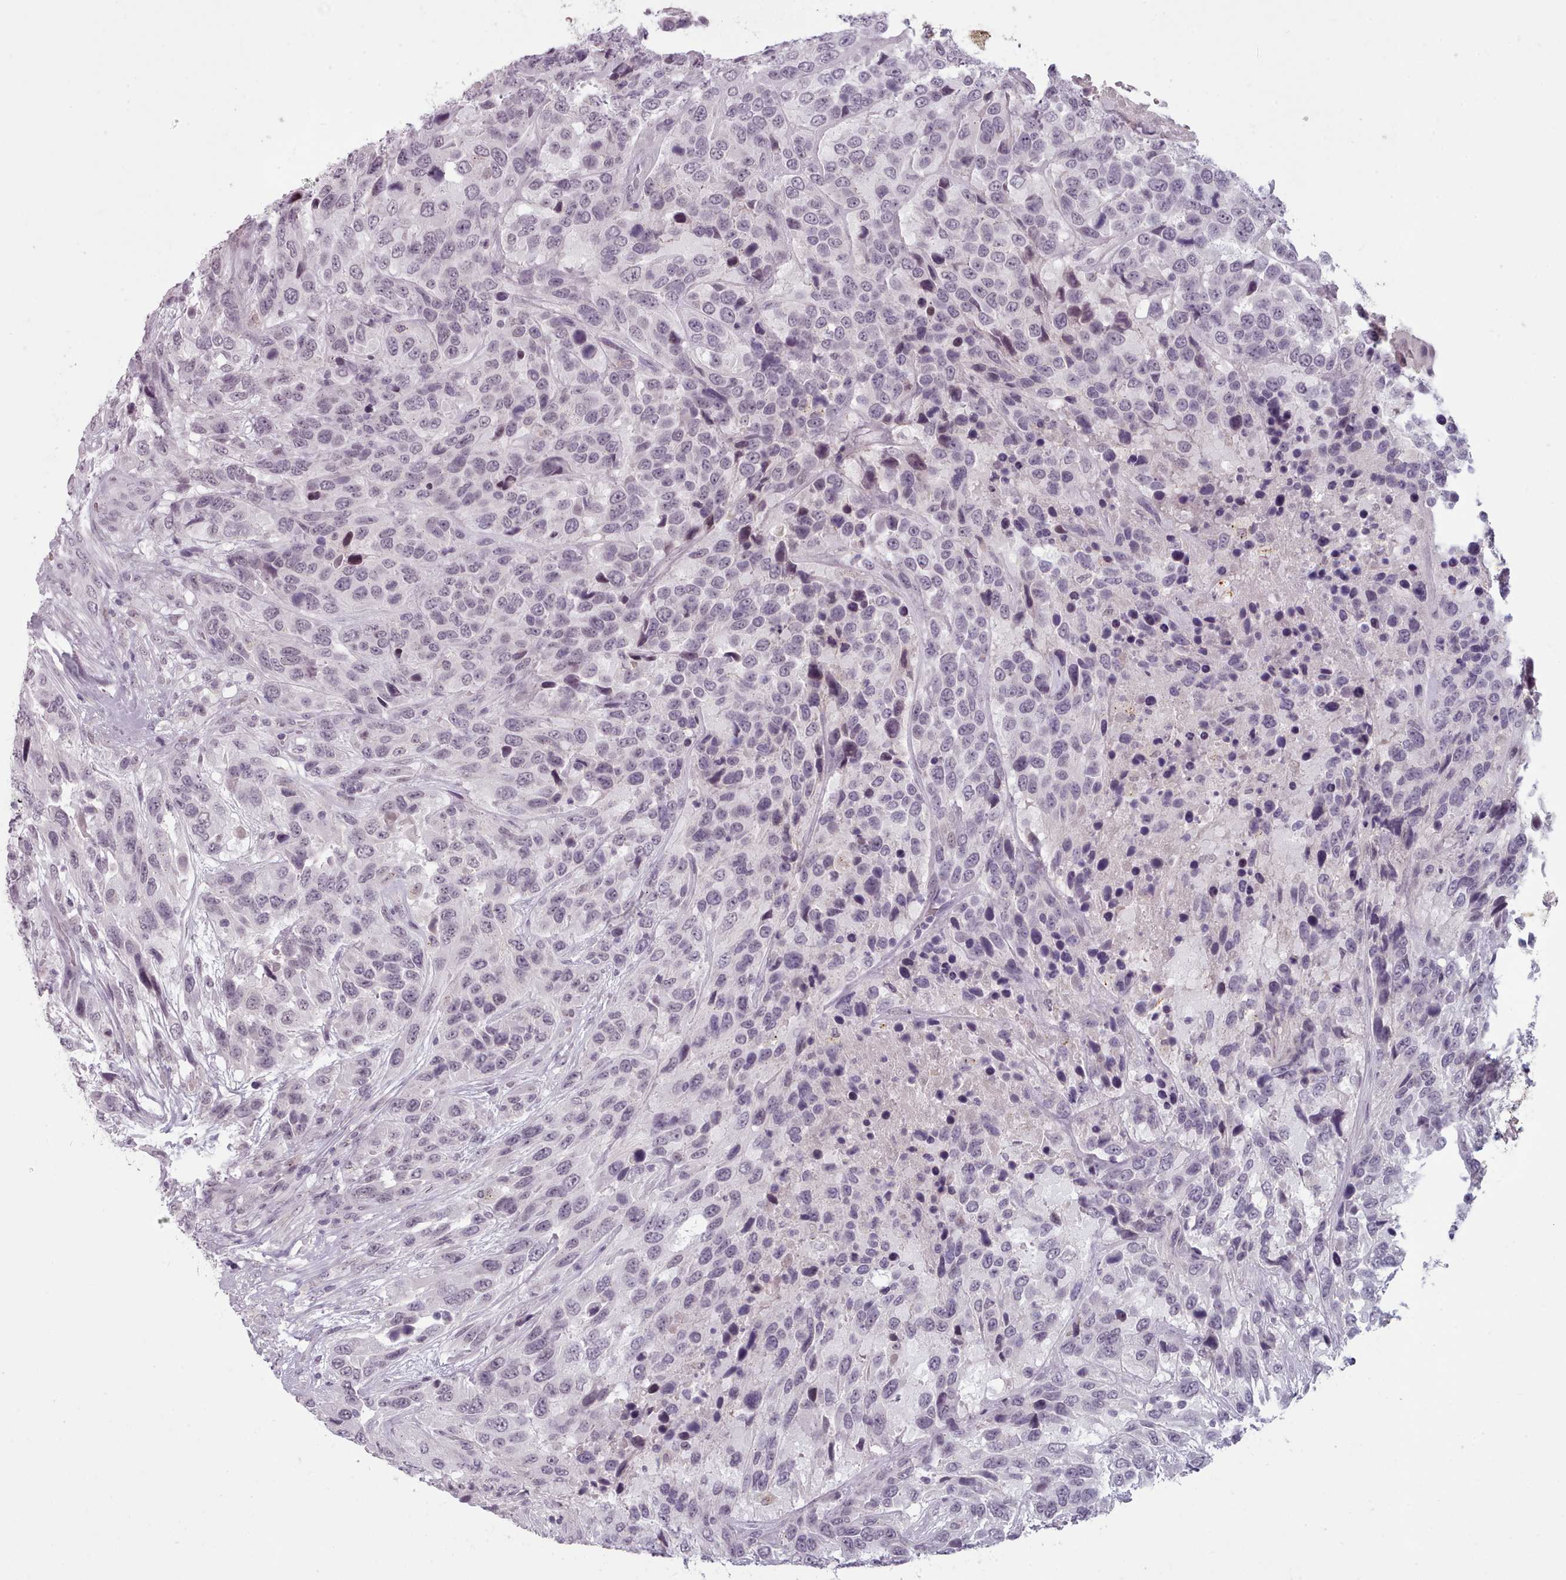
{"staining": {"intensity": "negative", "quantity": "none", "location": "none"}, "tissue": "urothelial cancer", "cell_type": "Tumor cells", "image_type": "cancer", "snomed": [{"axis": "morphology", "description": "Urothelial carcinoma, High grade"}, {"axis": "topography", "description": "Urinary bladder"}], "caption": "A high-resolution image shows immunohistochemistry (IHC) staining of urothelial cancer, which demonstrates no significant positivity in tumor cells.", "gene": "PBX4", "patient": {"sex": "female", "age": 70}}